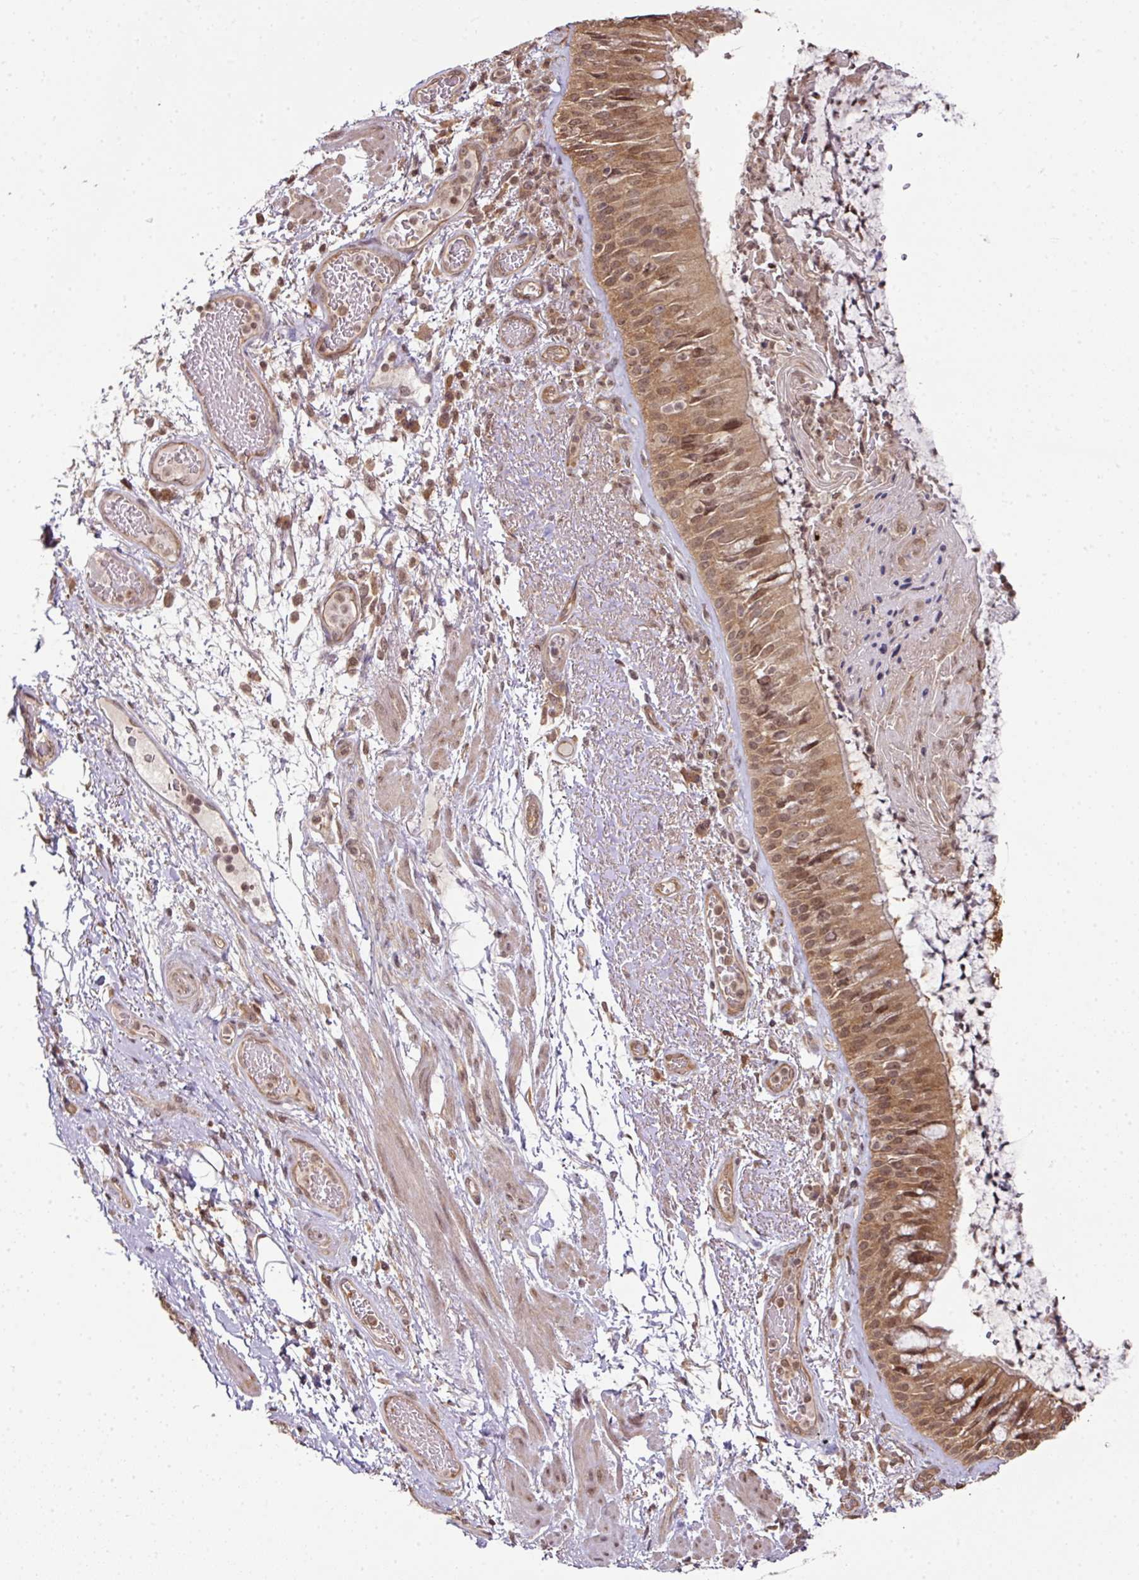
{"staining": {"intensity": "moderate", "quantity": ">75%", "location": "cytoplasmic/membranous,nuclear"}, "tissue": "bronchus", "cell_type": "Respiratory epithelial cells", "image_type": "normal", "snomed": [{"axis": "morphology", "description": "Normal tissue, NOS"}, {"axis": "topography", "description": "Cartilage tissue"}, {"axis": "topography", "description": "Bronchus"}], "caption": "The immunohistochemical stain shows moderate cytoplasmic/membranous,nuclear expression in respiratory epithelial cells of unremarkable bronchus.", "gene": "ANKRD18A", "patient": {"sex": "male", "age": 63}}